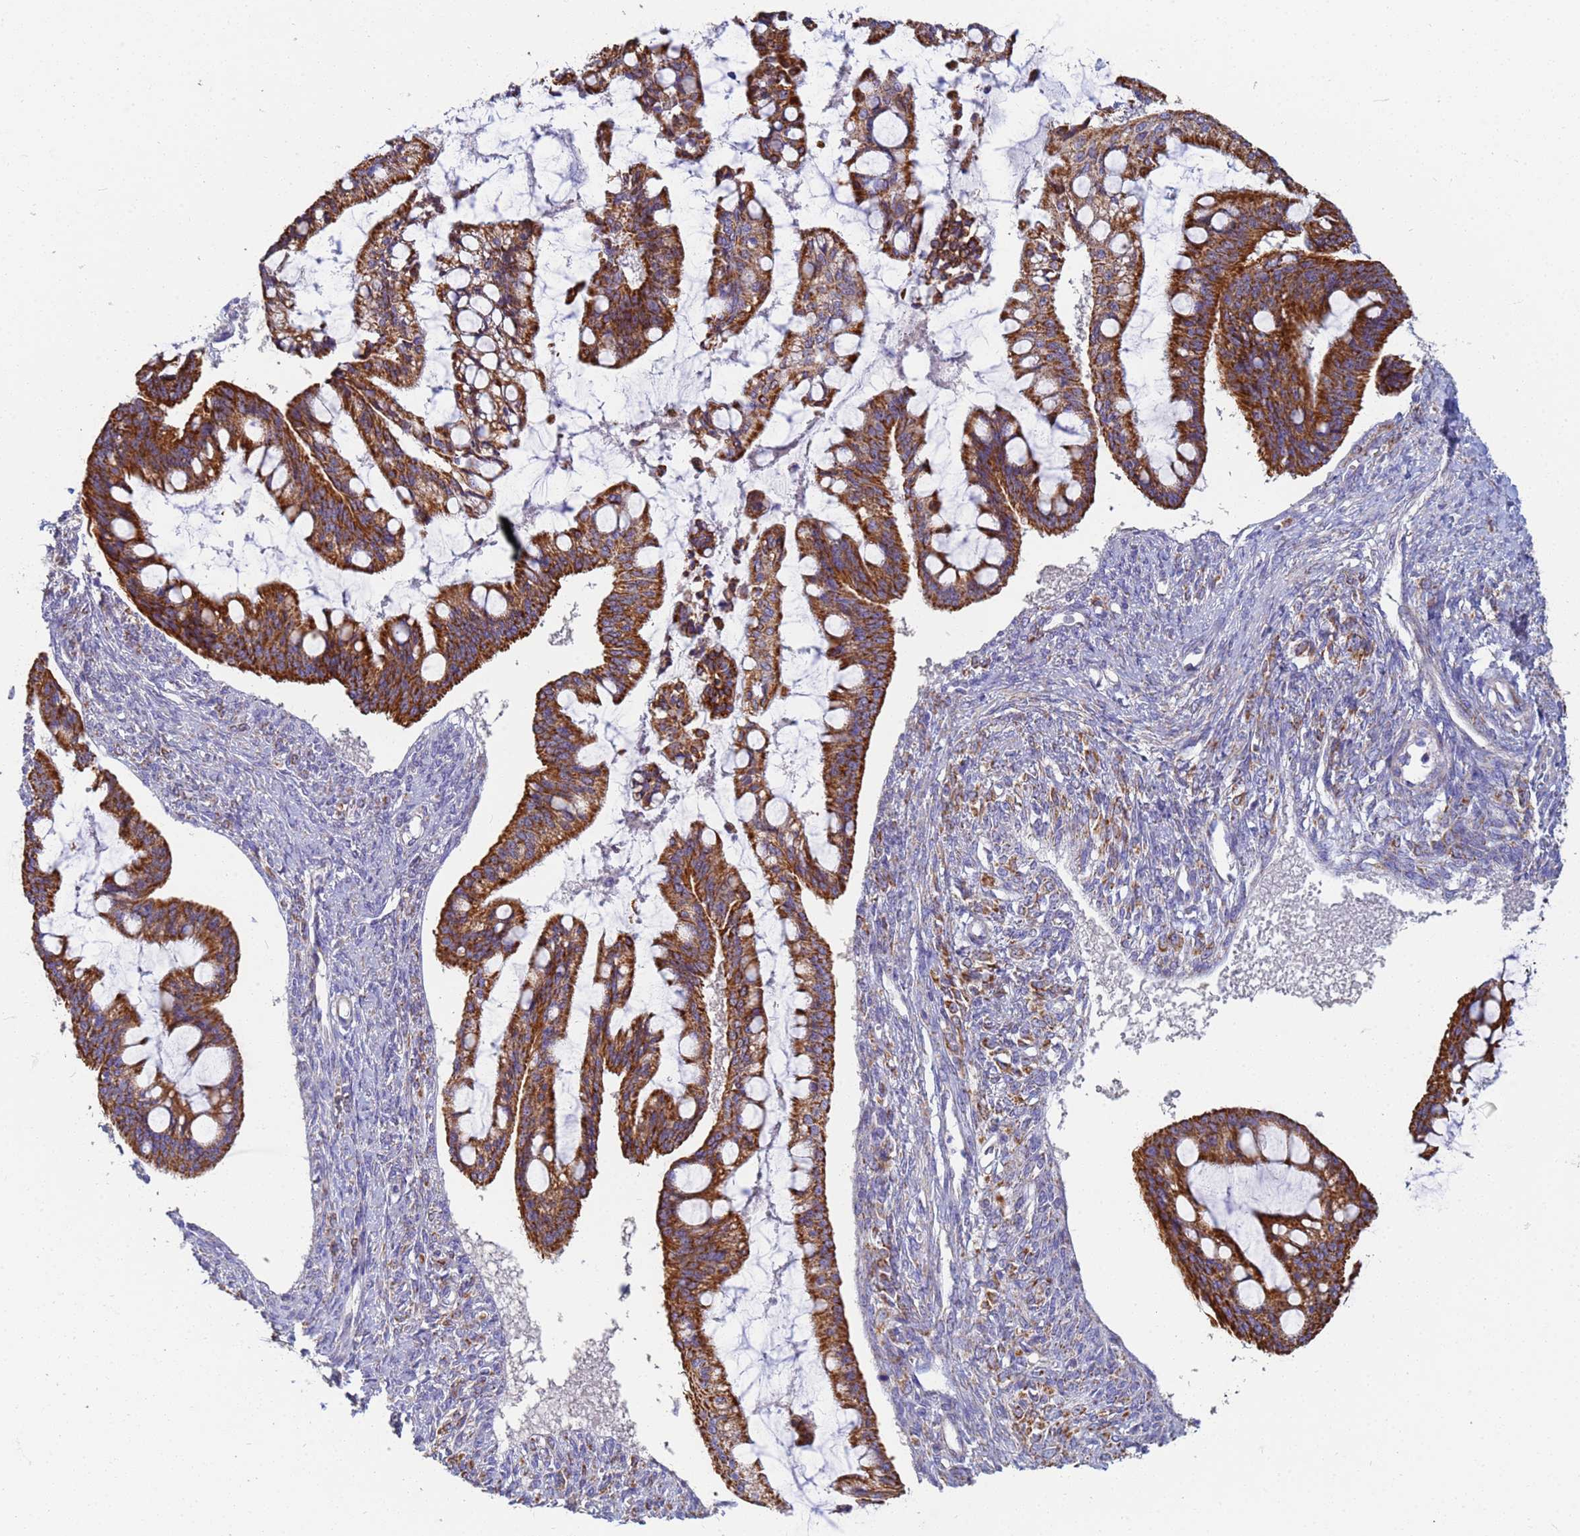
{"staining": {"intensity": "strong", "quantity": ">75%", "location": "cytoplasmic/membranous"}, "tissue": "ovarian cancer", "cell_type": "Tumor cells", "image_type": "cancer", "snomed": [{"axis": "morphology", "description": "Cystadenocarcinoma, mucinous, NOS"}, {"axis": "topography", "description": "Ovary"}], "caption": "Mucinous cystadenocarcinoma (ovarian) tissue exhibits strong cytoplasmic/membranous staining in approximately >75% of tumor cells The staining was performed using DAB to visualize the protein expression in brown, while the nuclei were stained in blue with hematoxylin (Magnification: 20x).", "gene": "UQCRH", "patient": {"sex": "female", "age": 73}}